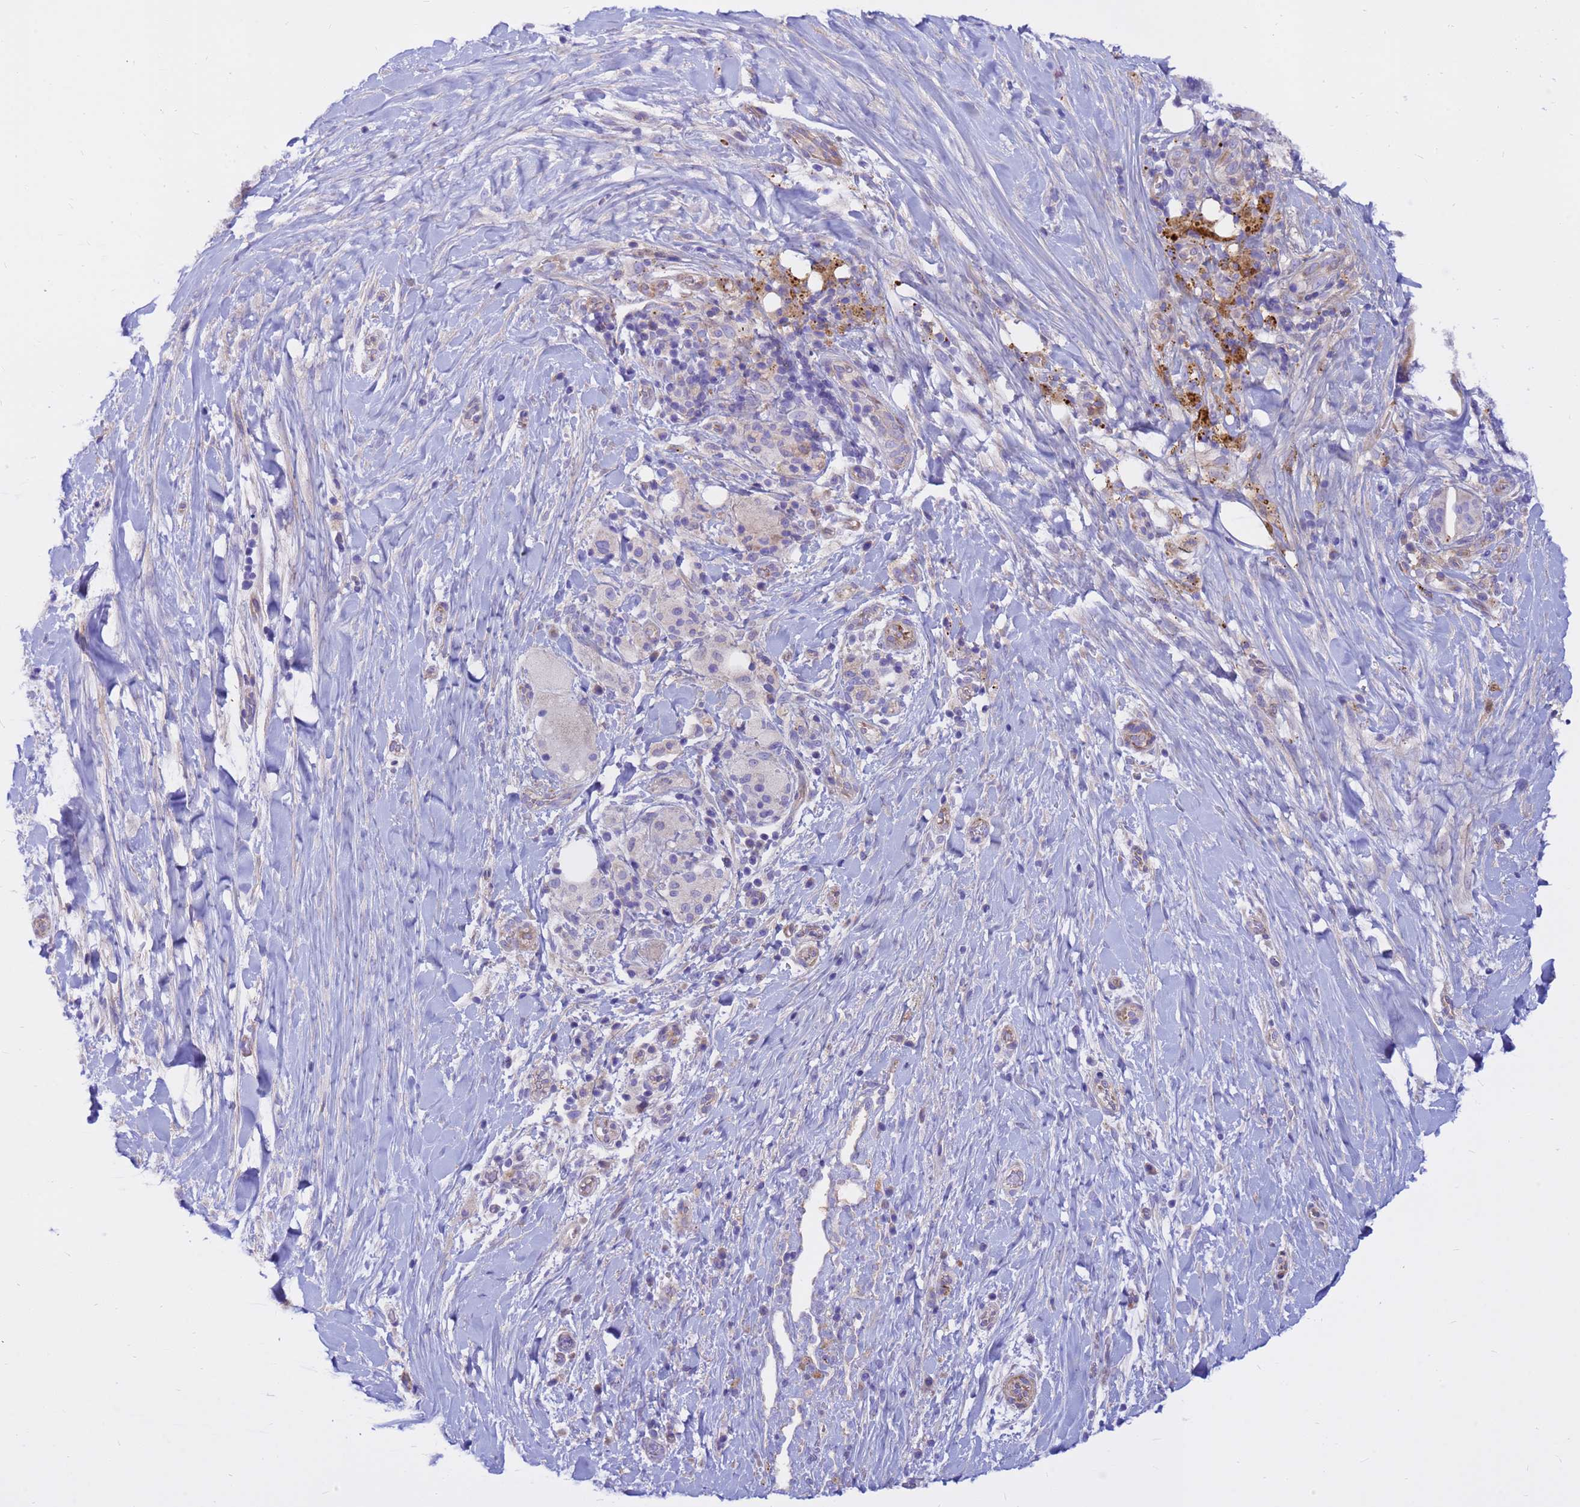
{"staining": {"intensity": "negative", "quantity": "none", "location": "none"}, "tissue": "pancreatic cancer", "cell_type": "Tumor cells", "image_type": "cancer", "snomed": [{"axis": "morphology", "description": "Adenocarcinoma, NOS"}, {"axis": "topography", "description": "Pancreas"}], "caption": "Immunohistochemical staining of pancreatic cancer (adenocarcinoma) reveals no significant expression in tumor cells.", "gene": "CRHBP", "patient": {"sex": "male", "age": 58}}